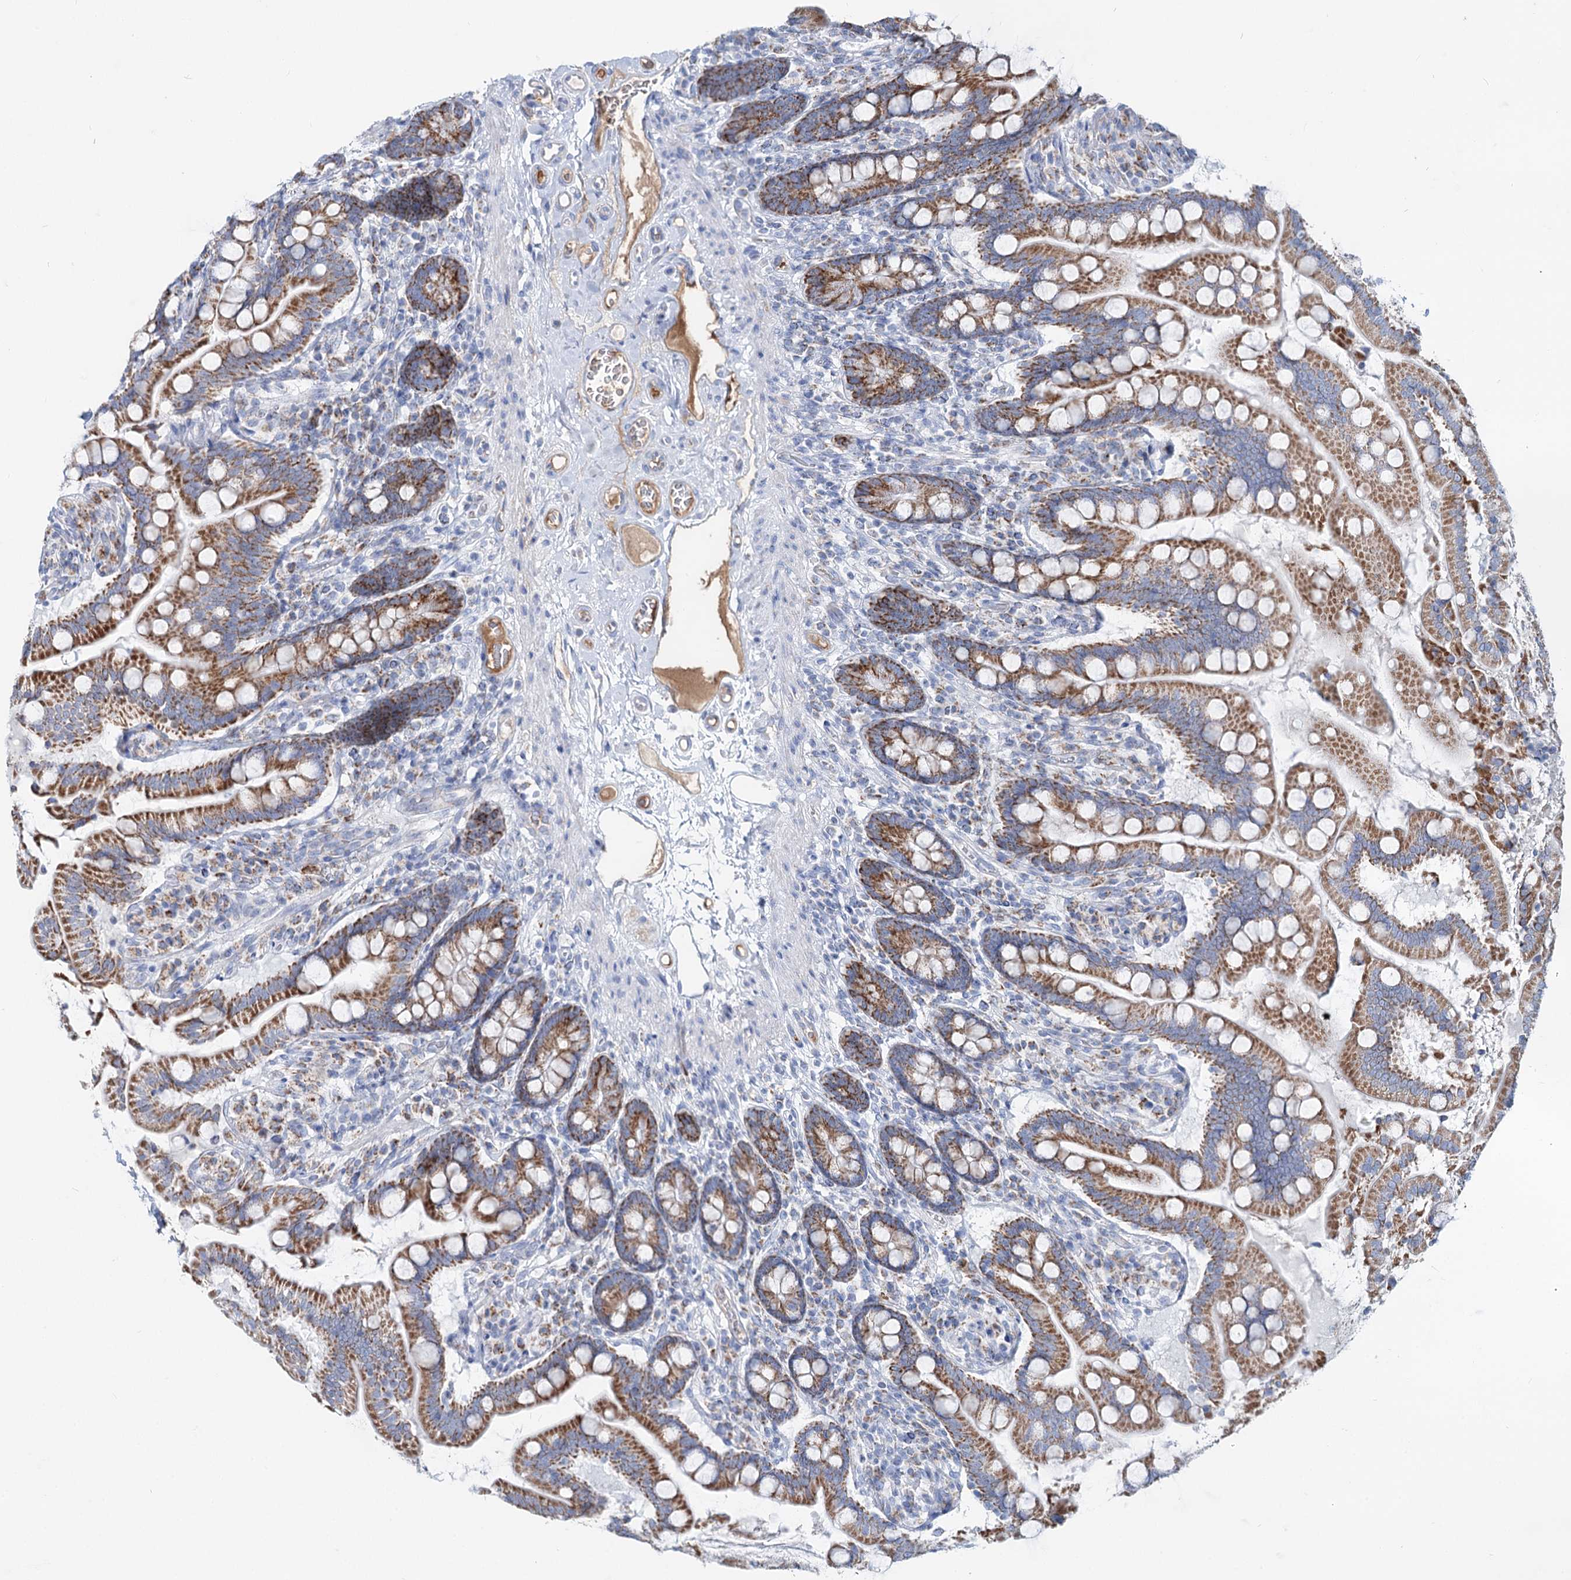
{"staining": {"intensity": "moderate", "quantity": ">75%", "location": "cytoplasmic/membranous"}, "tissue": "small intestine", "cell_type": "Glandular cells", "image_type": "normal", "snomed": [{"axis": "morphology", "description": "Normal tissue, NOS"}, {"axis": "topography", "description": "Small intestine"}], "caption": "High-power microscopy captured an immunohistochemistry (IHC) micrograph of normal small intestine, revealing moderate cytoplasmic/membranous staining in approximately >75% of glandular cells. (DAB (3,3'-diaminobenzidine) IHC, brown staining for protein, blue staining for nuclei).", "gene": "MCCC2", "patient": {"sex": "female", "age": 64}}